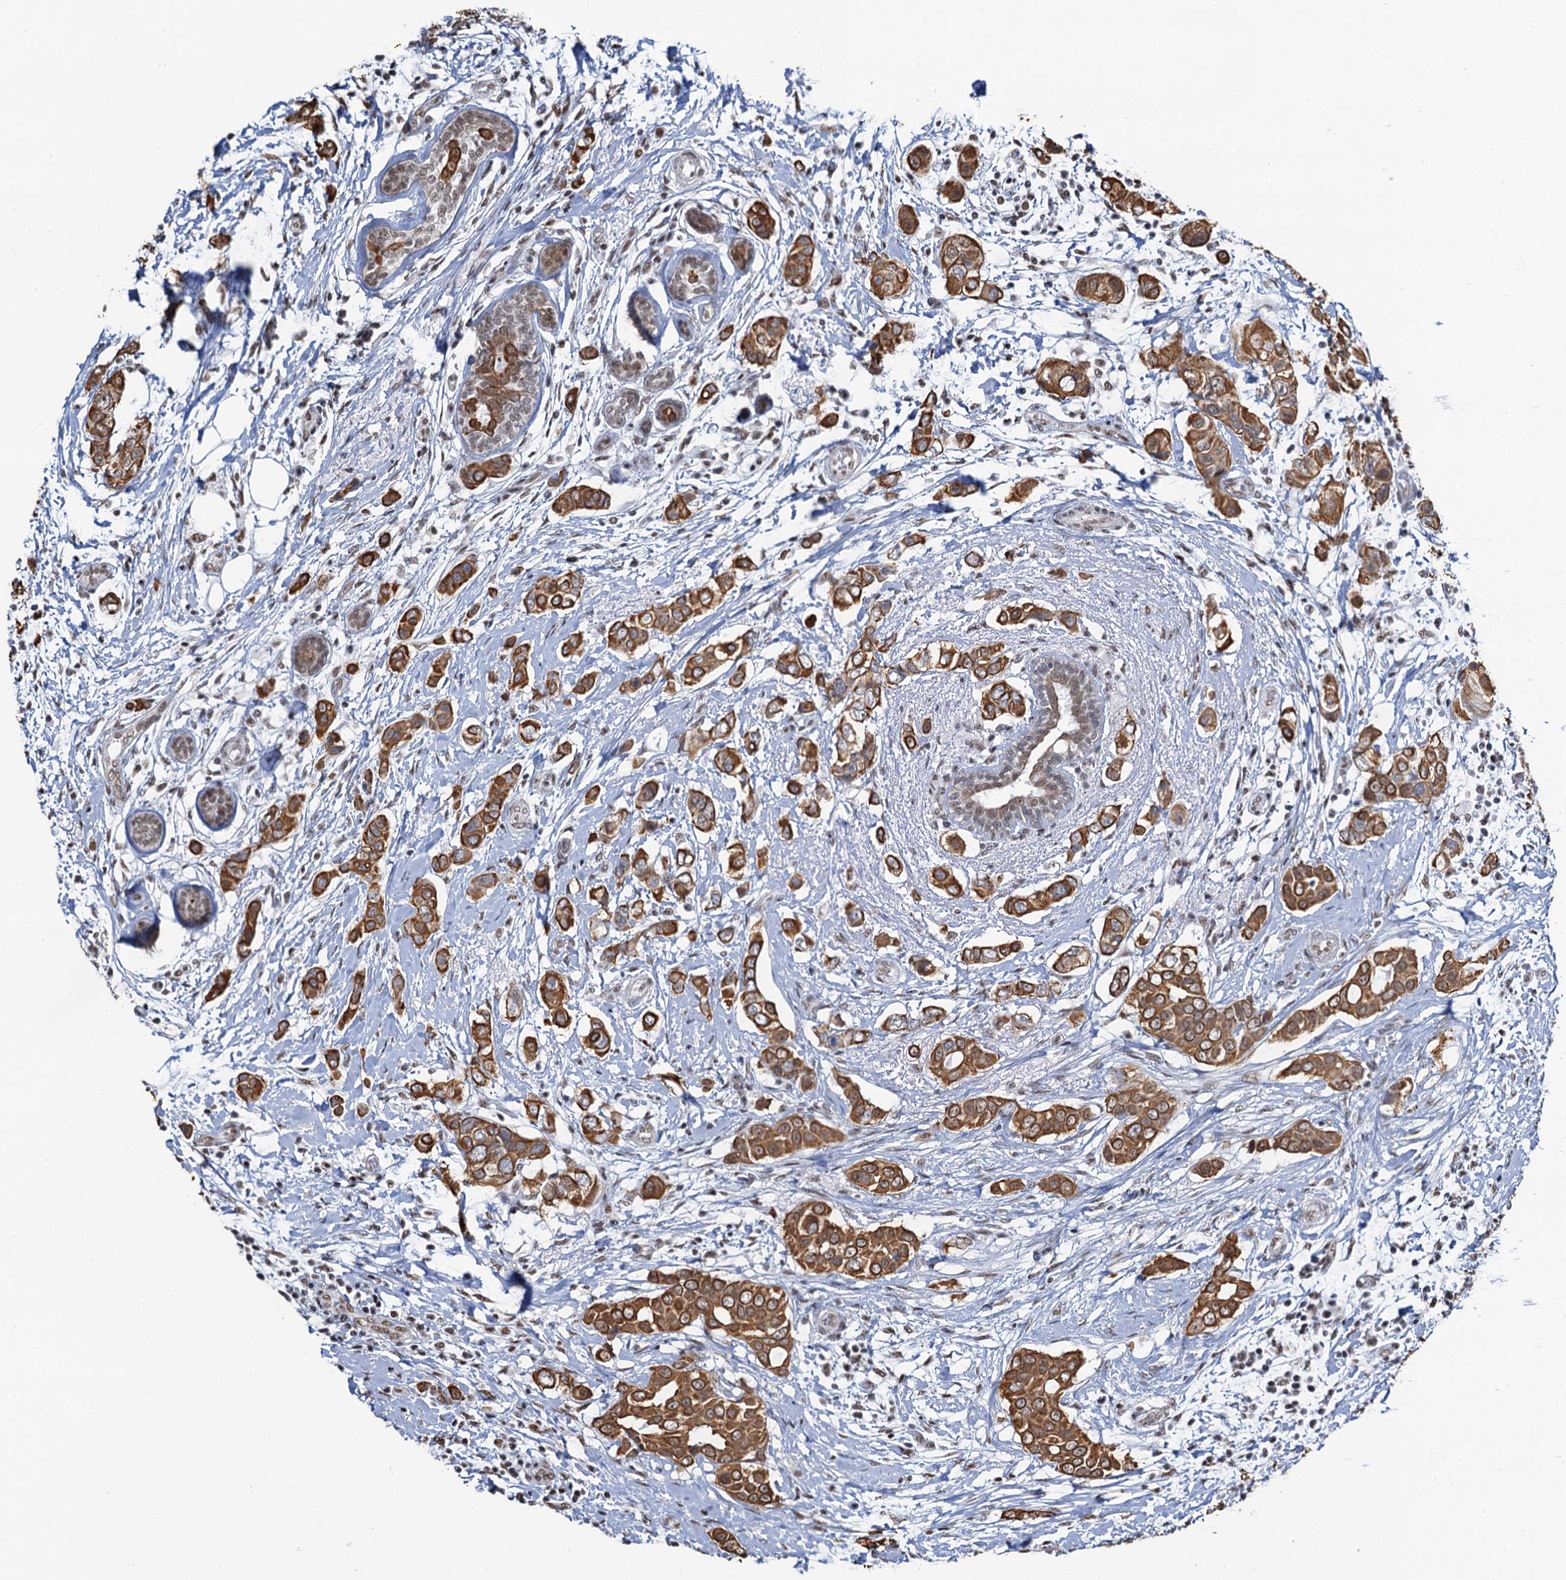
{"staining": {"intensity": "strong", "quantity": ">75%", "location": "cytoplasmic/membranous"}, "tissue": "breast cancer", "cell_type": "Tumor cells", "image_type": "cancer", "snomed": [{"axis": "morphology", "description": "Lobular carcinoma"}, {"axis": "topography", "description": "Breast"}], "caption": "Brown immunohistochemical staining in breast lobular carcinoma demonstrates strong cytoplasmic/membranous staining in approximately >75% of tumor cells.", "gene": "ZNF609", "patient": {"sex": "female", "age": 51}}